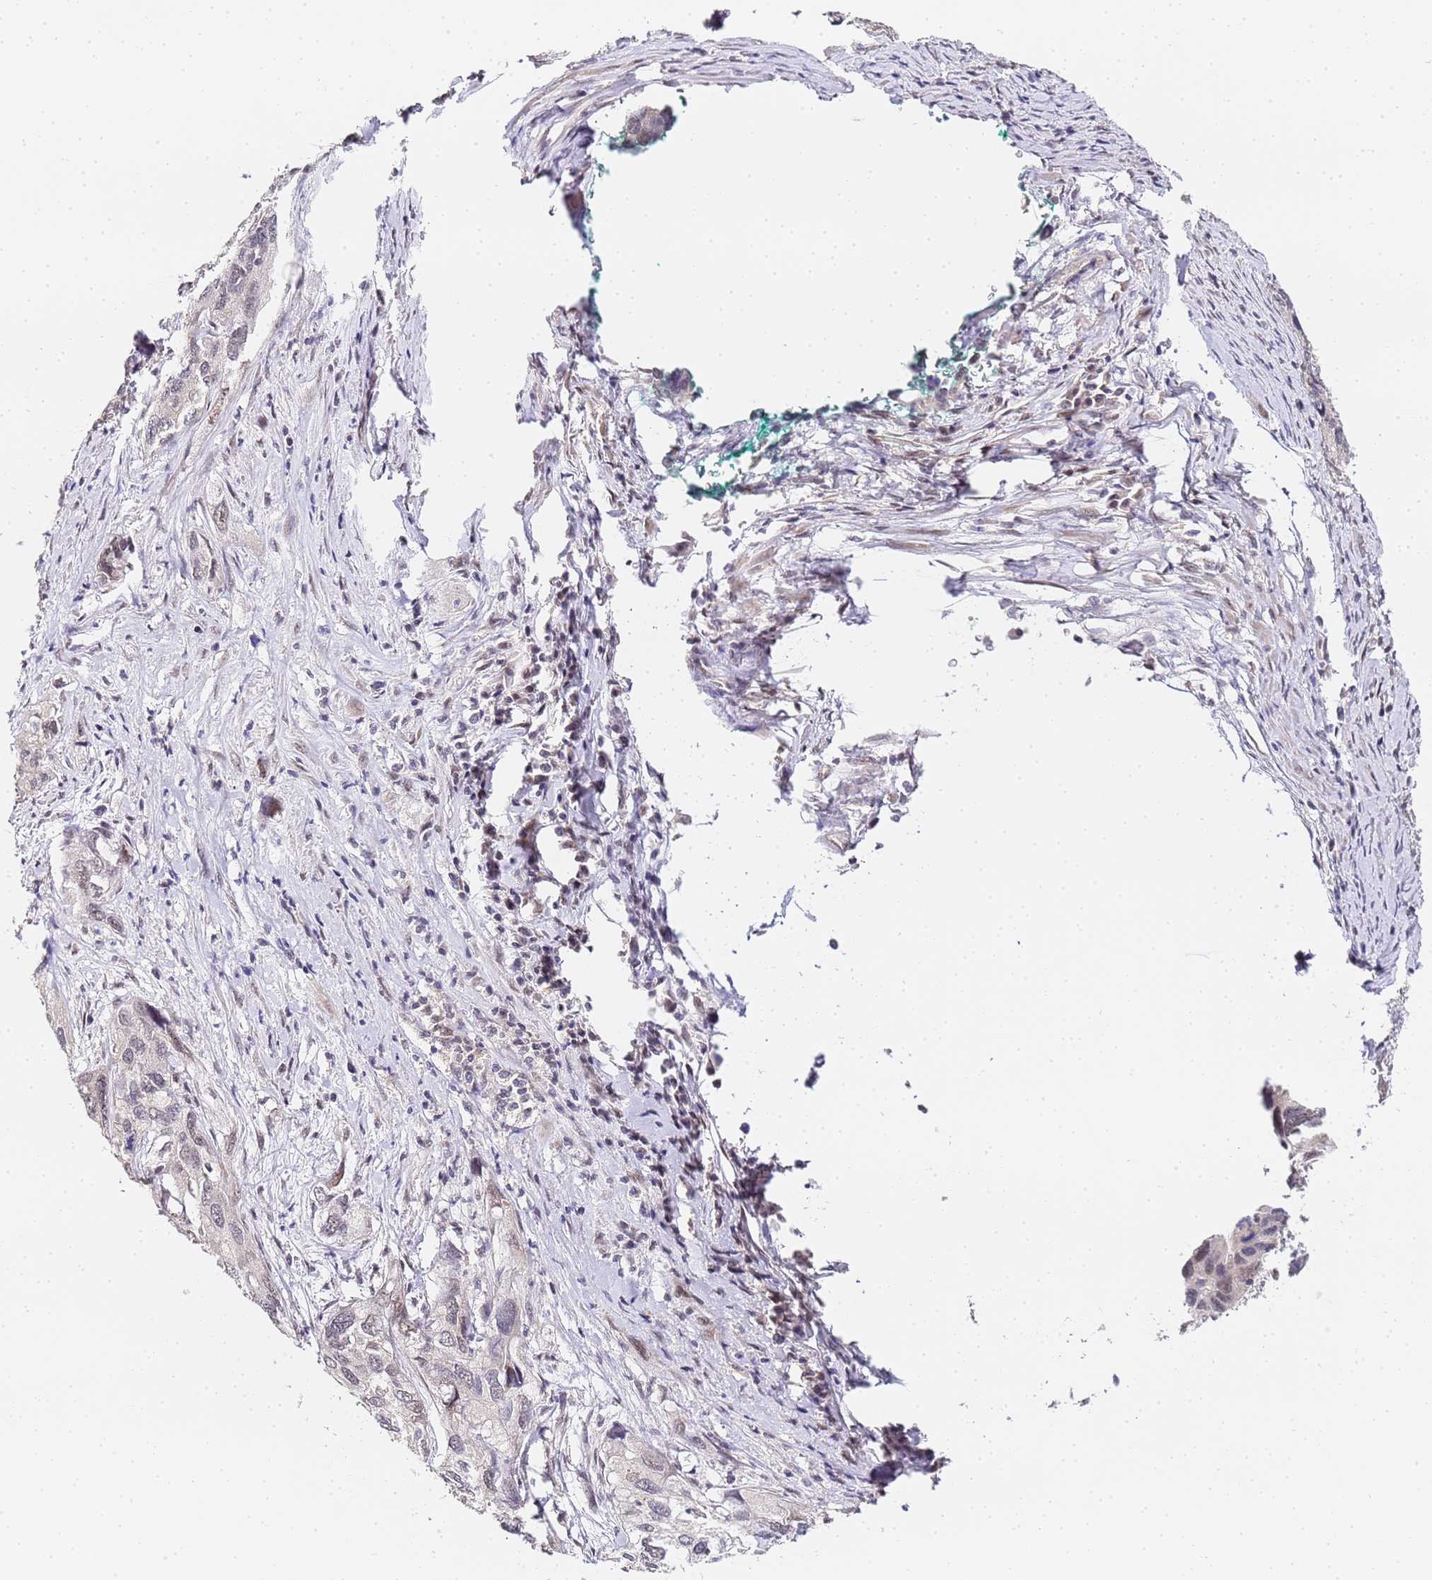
{"staining": {"intensity": "weak", "quantity": "<25%", "location": "nuclear"}, "tissue": "cervical cancer", "cell_type": "Tumor cells", "image_type": "cancer", "snomed": [{"axis": "morphology", "description": "Squamous cell carcinoma, NOS"}, {"axis": "topography", "description": "Cervix"}], "caption": "Histopathology image shows no significant protein positivity in tumor cells of squamous cell carcinoma (cervical).", "gene": "LSM3", "patient": {"sex": "female", "age": 55}}